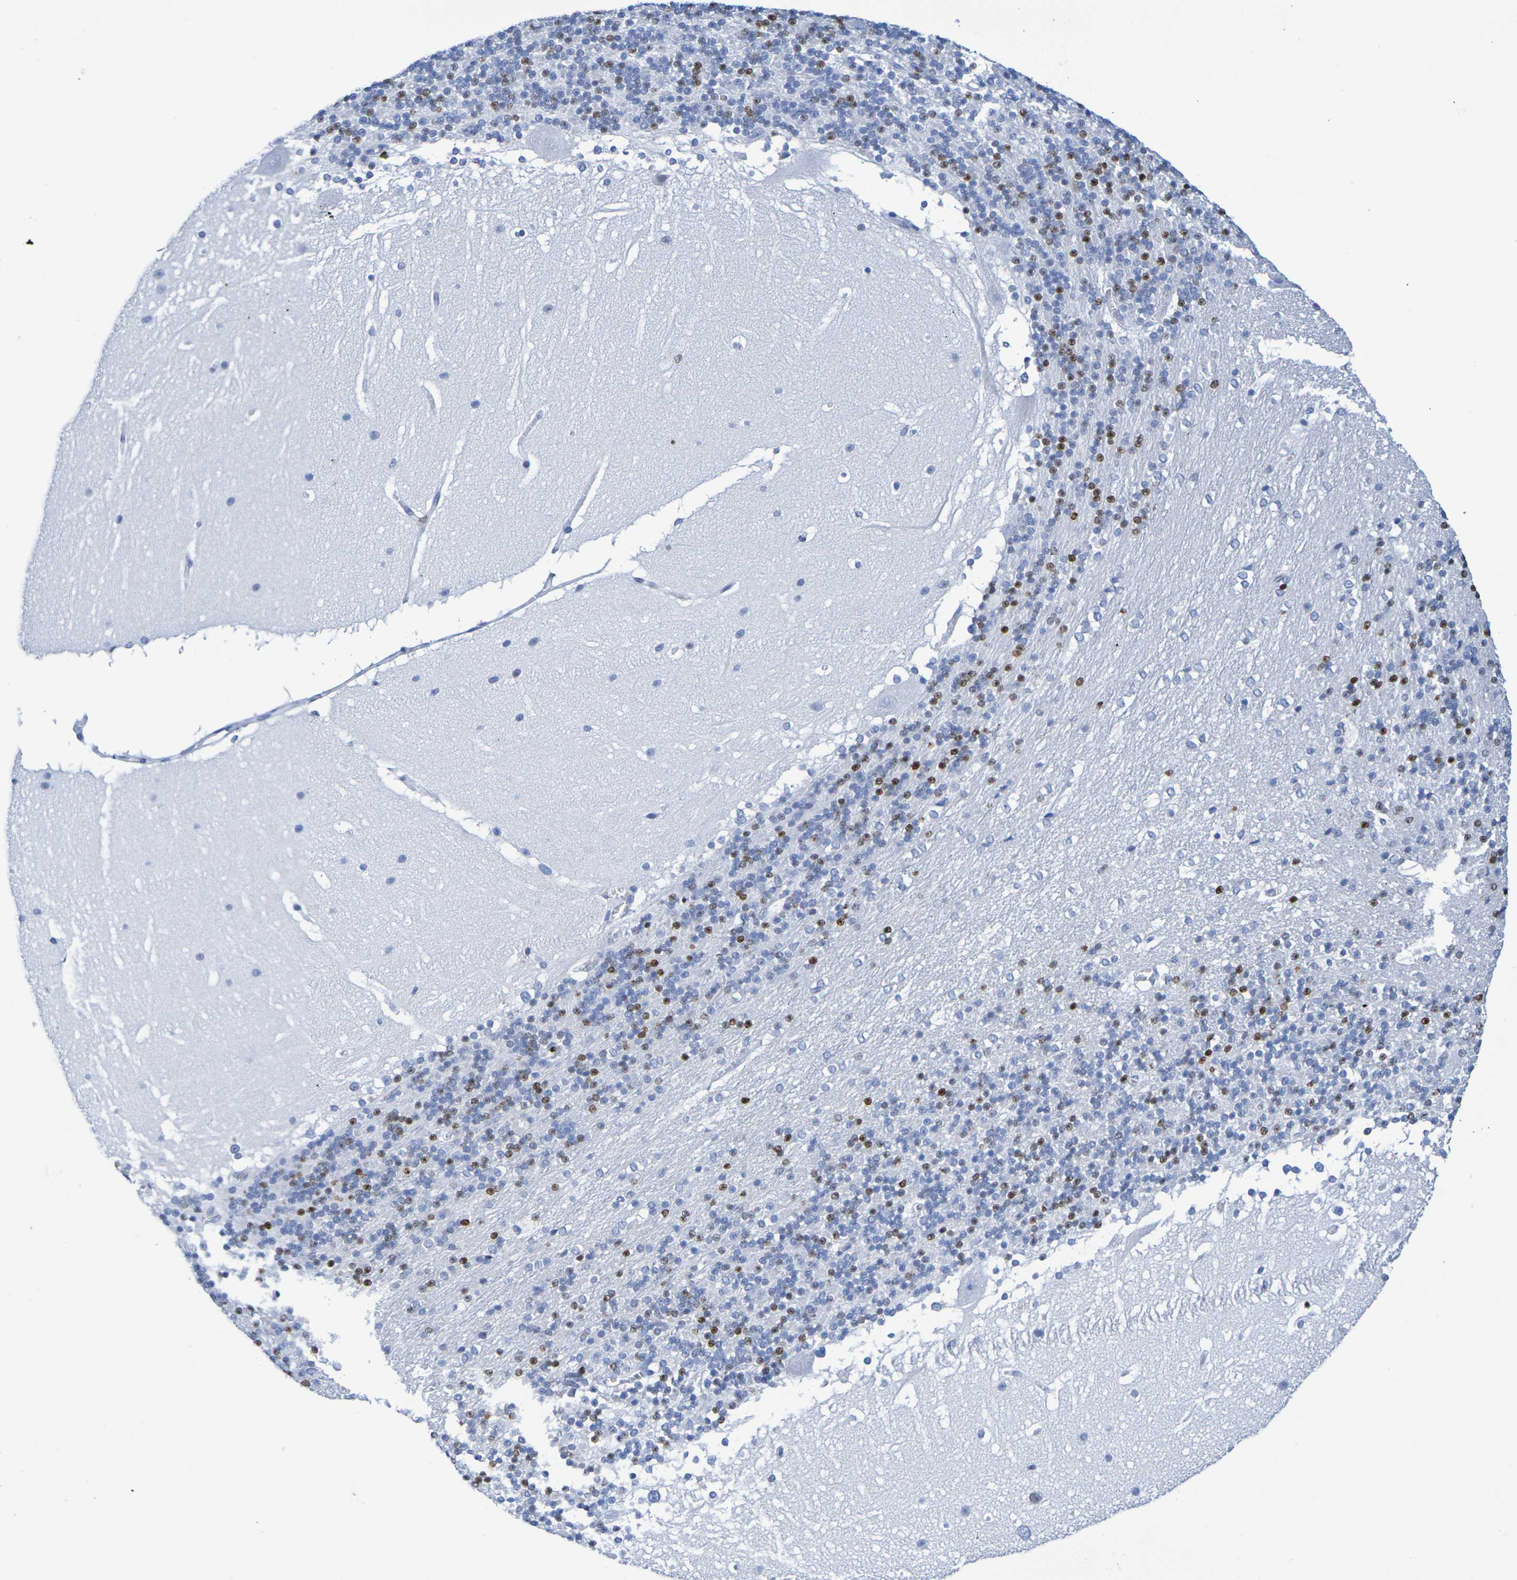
{"staining": {"intensity": "strong", "quantity": "25%-75%", "location": "nuclear"}, "tissue": "cerebellum", "cell_type": "Cells in granular layer", "image_type": "normal", "snomed": [{"axis": "morphology", "description": "Normal tissue, NOS"}, {"axis": "topography", "description": "Cerebellum"}], "caption": "Immunohistochemistry (IHC) staining of normal cerebellum, which exhibits high levels of strong nuclear expression in approximately 25%-75% of cells in granular layer indicating strong nuclear protein positivity. The staining was performed using DAB (brown) for protein detection and nuclei were counterstained in hematoxylin (blue).", "gene": "H1", "patient": {"sex": "female", "age": 19}}